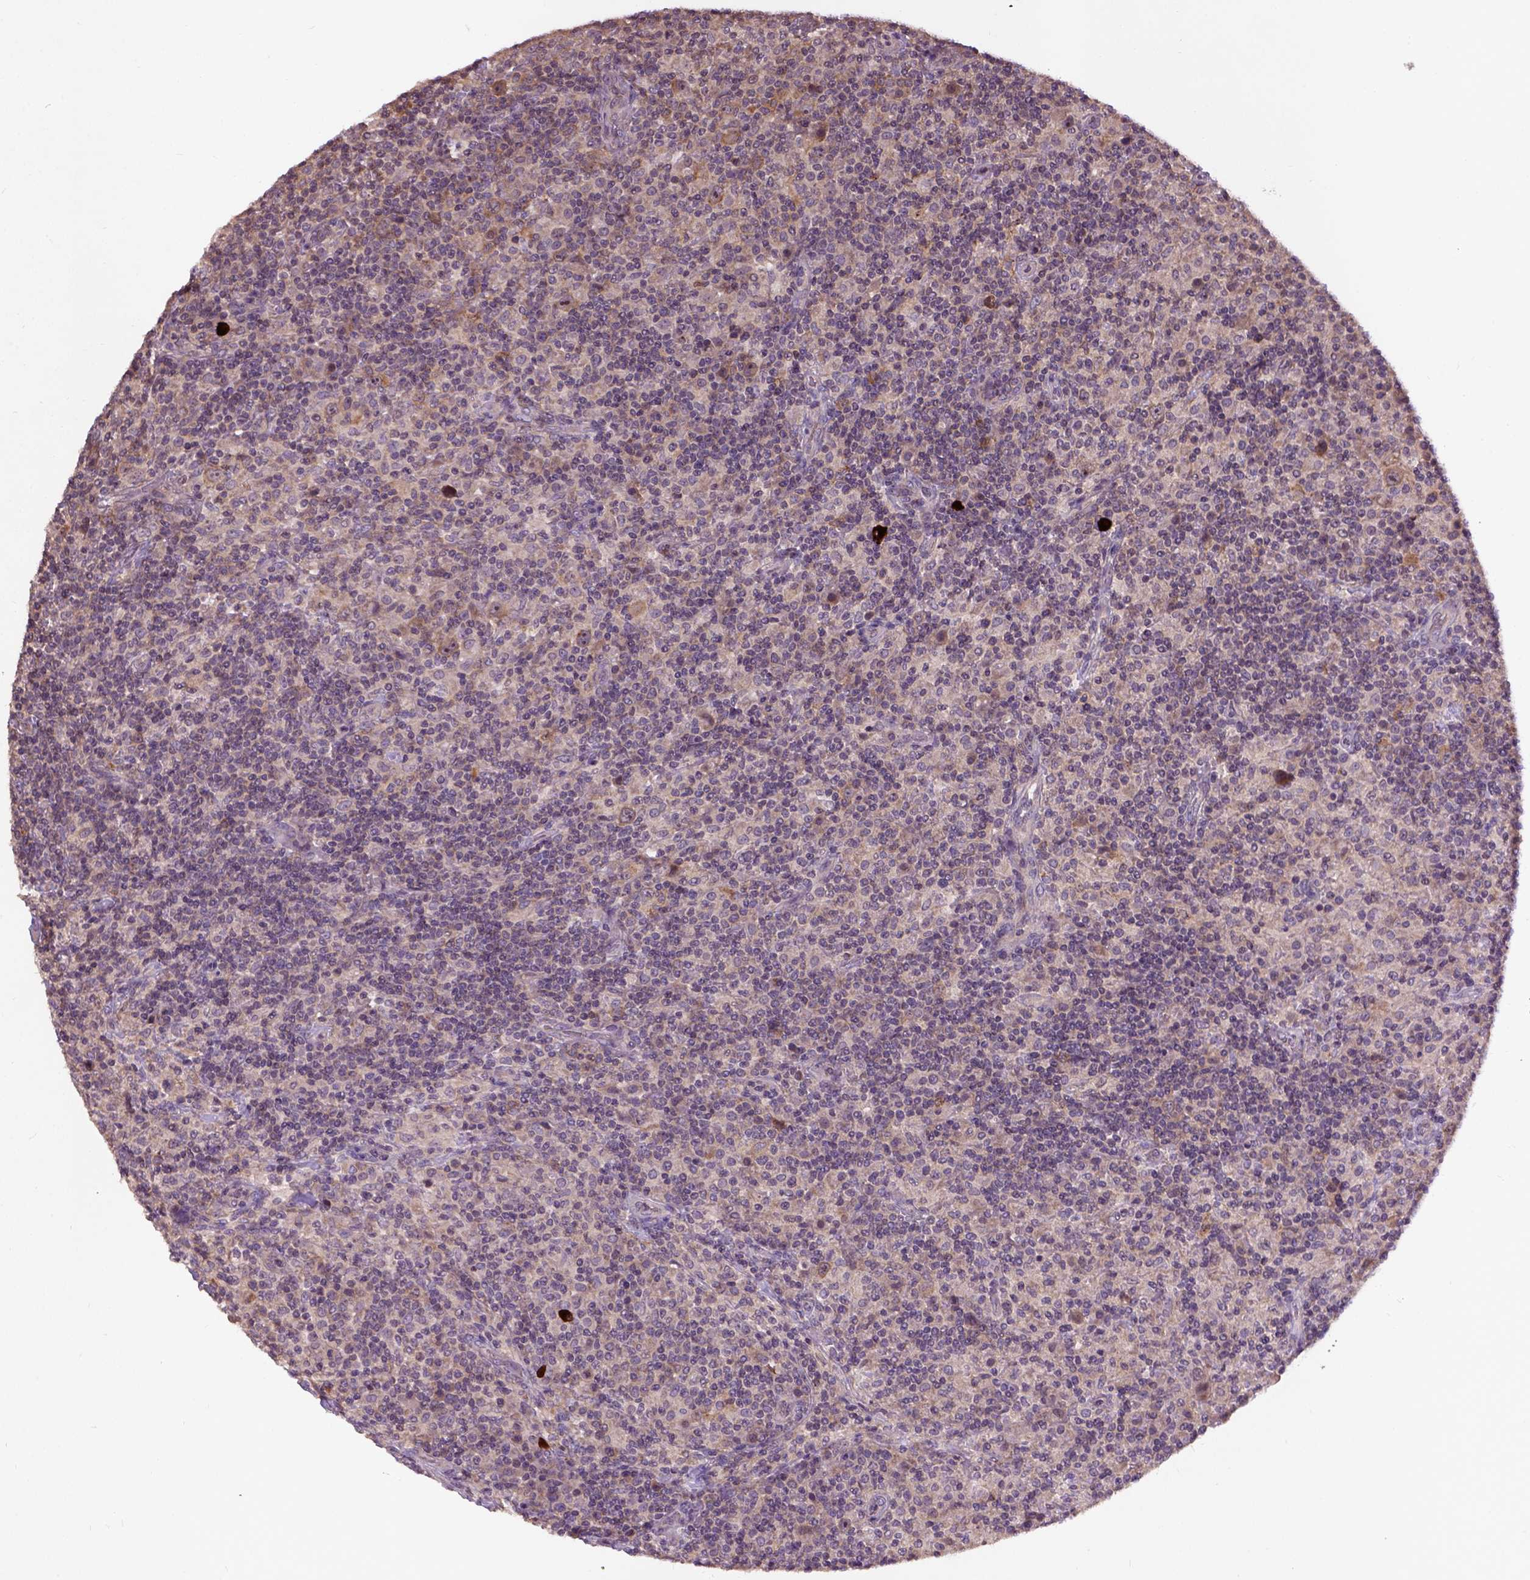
{"staining": {"intensity": "moderate", "quantity": ">75%", "location": "cytoplasmic/membranous"}, "tissue": "lymphoma", "cell_type": "Tumor cells", "image_type": "cancer", "snomed": [{"axis": "morphology", "description": "Hodgkin's disease, NOS"}, {"axis": "topography", "description": "Lymph node"}], "caption": "Hodgkin's disease tissue shows moderate cytoplasmic/membranous staining in about >75% of tumor cells", "gene": "KBTBD8", "patient": {"sex": "male", "age": 70}}